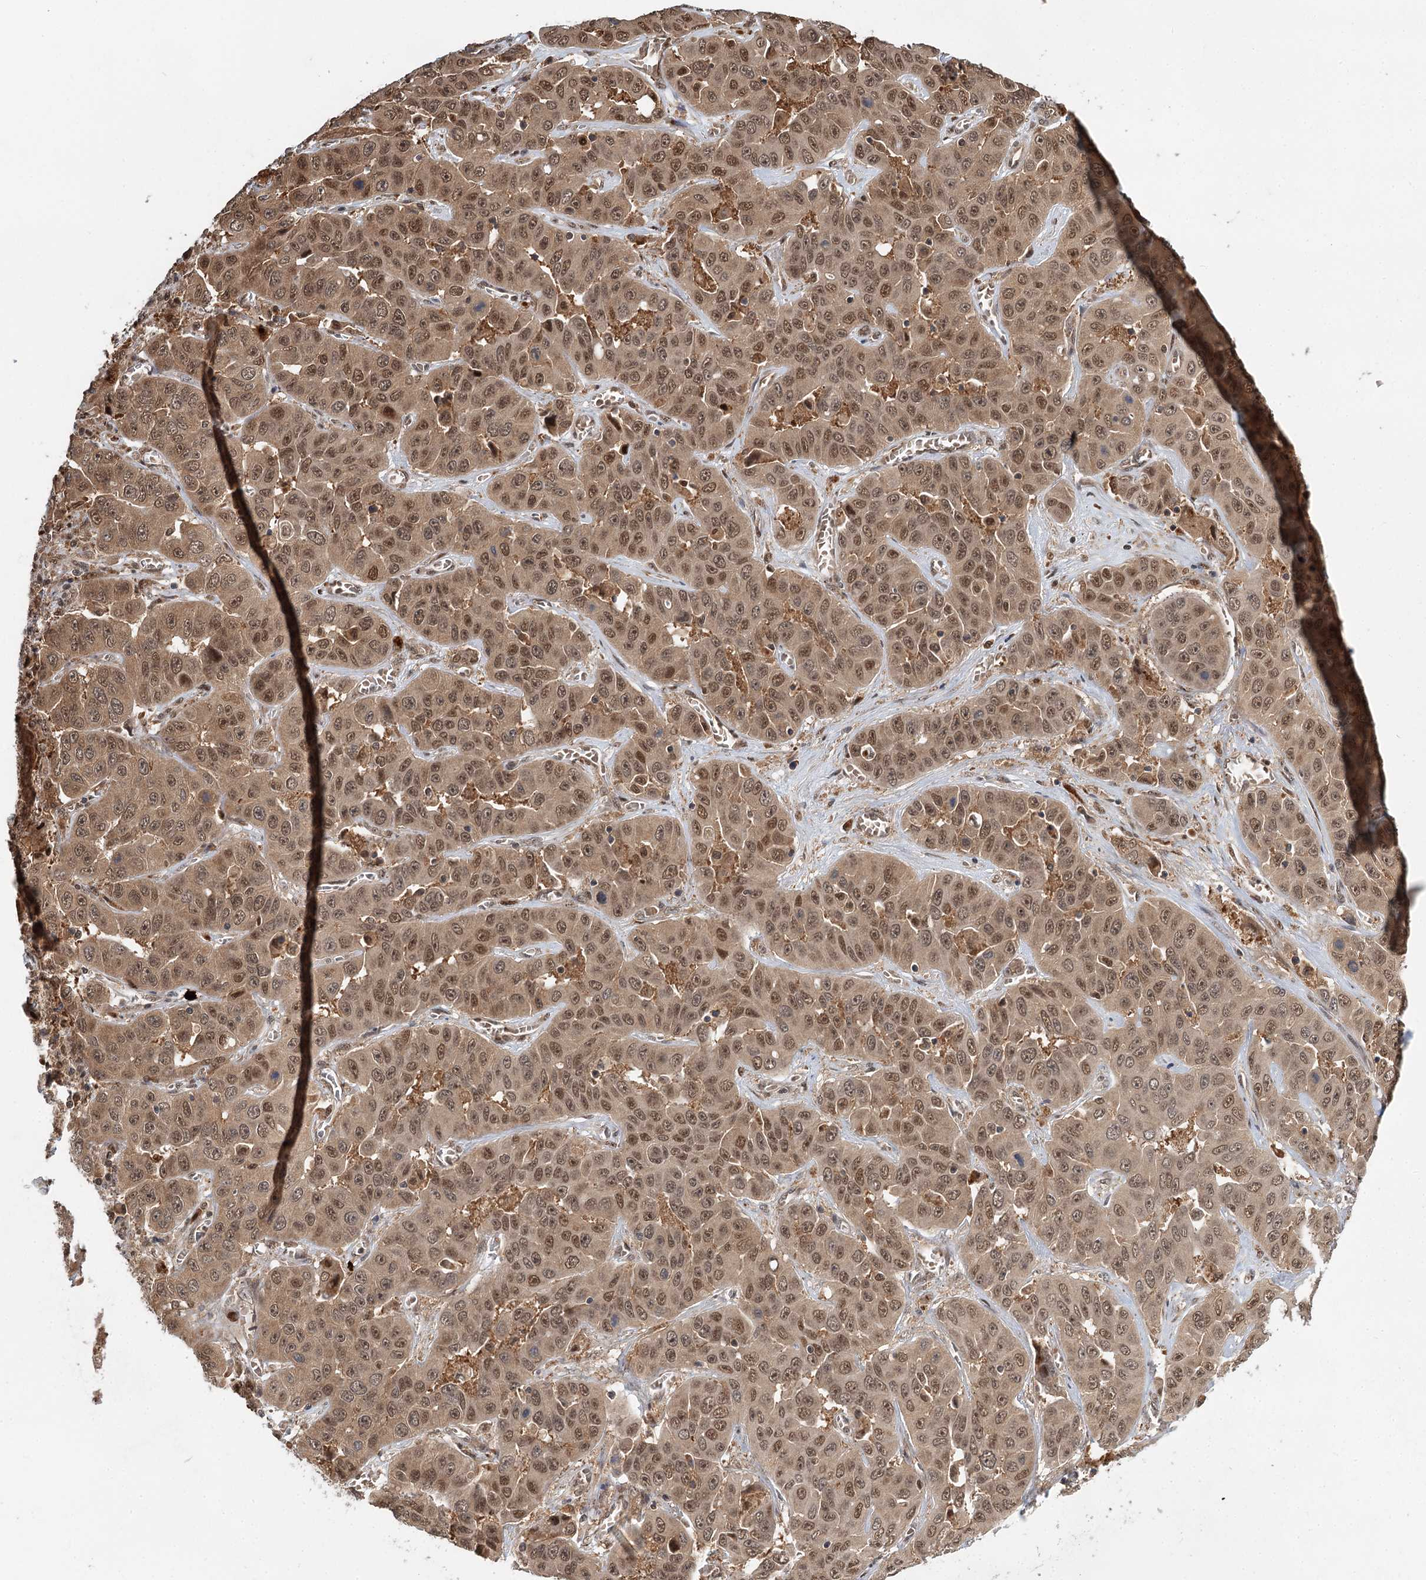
{"staining": {"intensity": "moderate", "quantity": ">75%", "location": "cytoplasmic/membranous,nuclear"}, "tissue": "liver cancer", "cell_type": "Tumor cells", "image_type": "cancer", "snomed": [{"axis": "morphology", "description": "Cholangiocarcinoma"}, {"axis": "topography", "description": "Liver"}], "caption": "A medium amount of moderate cytoplasmic/membranous and nuclear positivity is present in about >75% of tumor cells in liver cancer tissue.", "gene": "N6AMT1", "patient": {"sex": "female", "age": 52}}